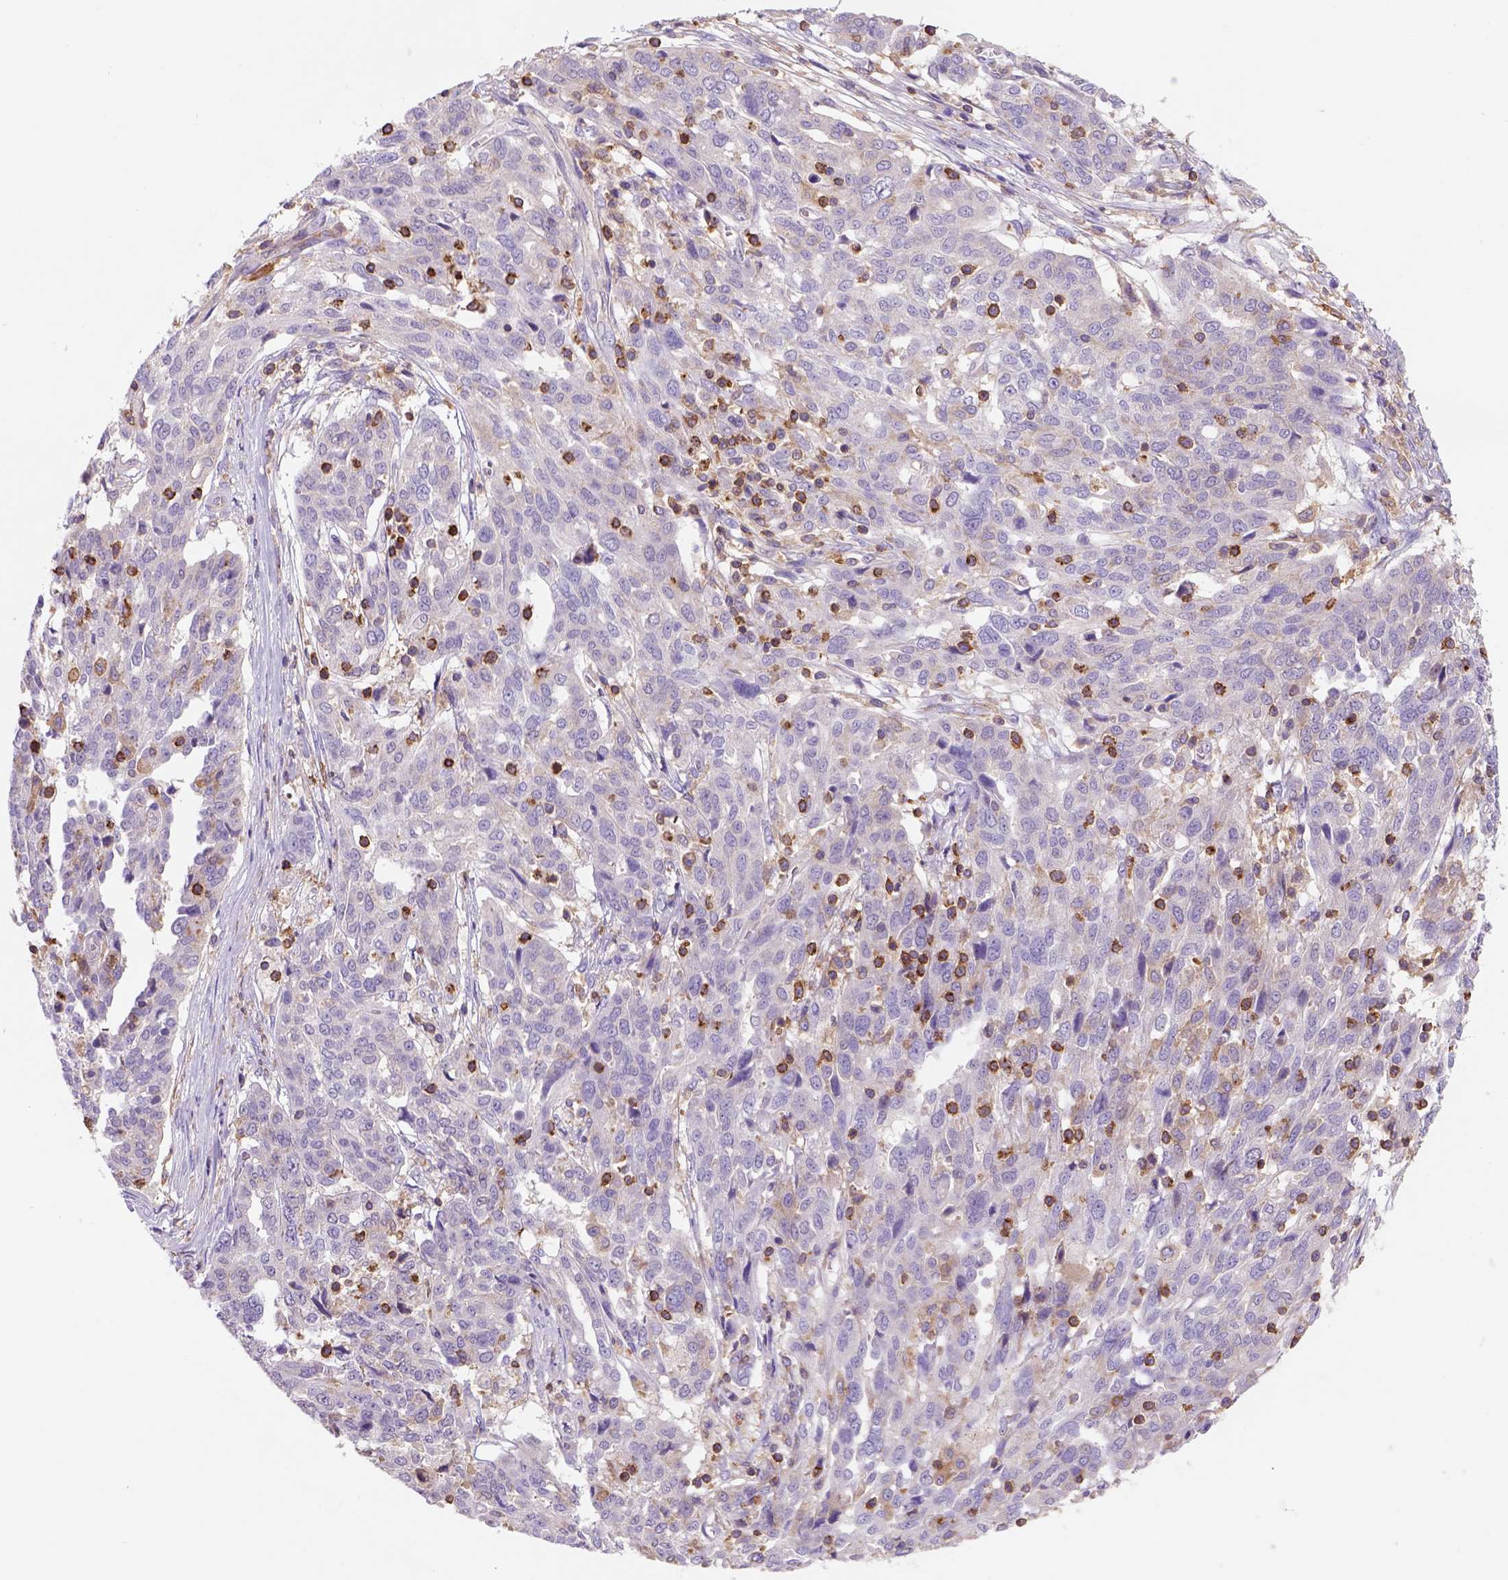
{"staining": {"intensity": "weak", "quantity": "25%-75%", "location": "cytoplasmic/membranous"}, "tissue": "ovarian cancer", "cell_type": "Tumor cells", "image_type": "cancer", "snomed": [{"axis": "morphology", "description": "Cystadenocarcinoma, serous, NOS"}, {"axis": "topography", "description": "Ovary"}], "caption": "Ovarian cancer (serous cystadenocarcinoma) was stained to show a protein in brown. There is low levels of weak cytoplasmic/membranous expression in approximately 25%-75% of tumor cells.", "gene": "INPP5D", "patient": {"sex": "female", "age": 67}}